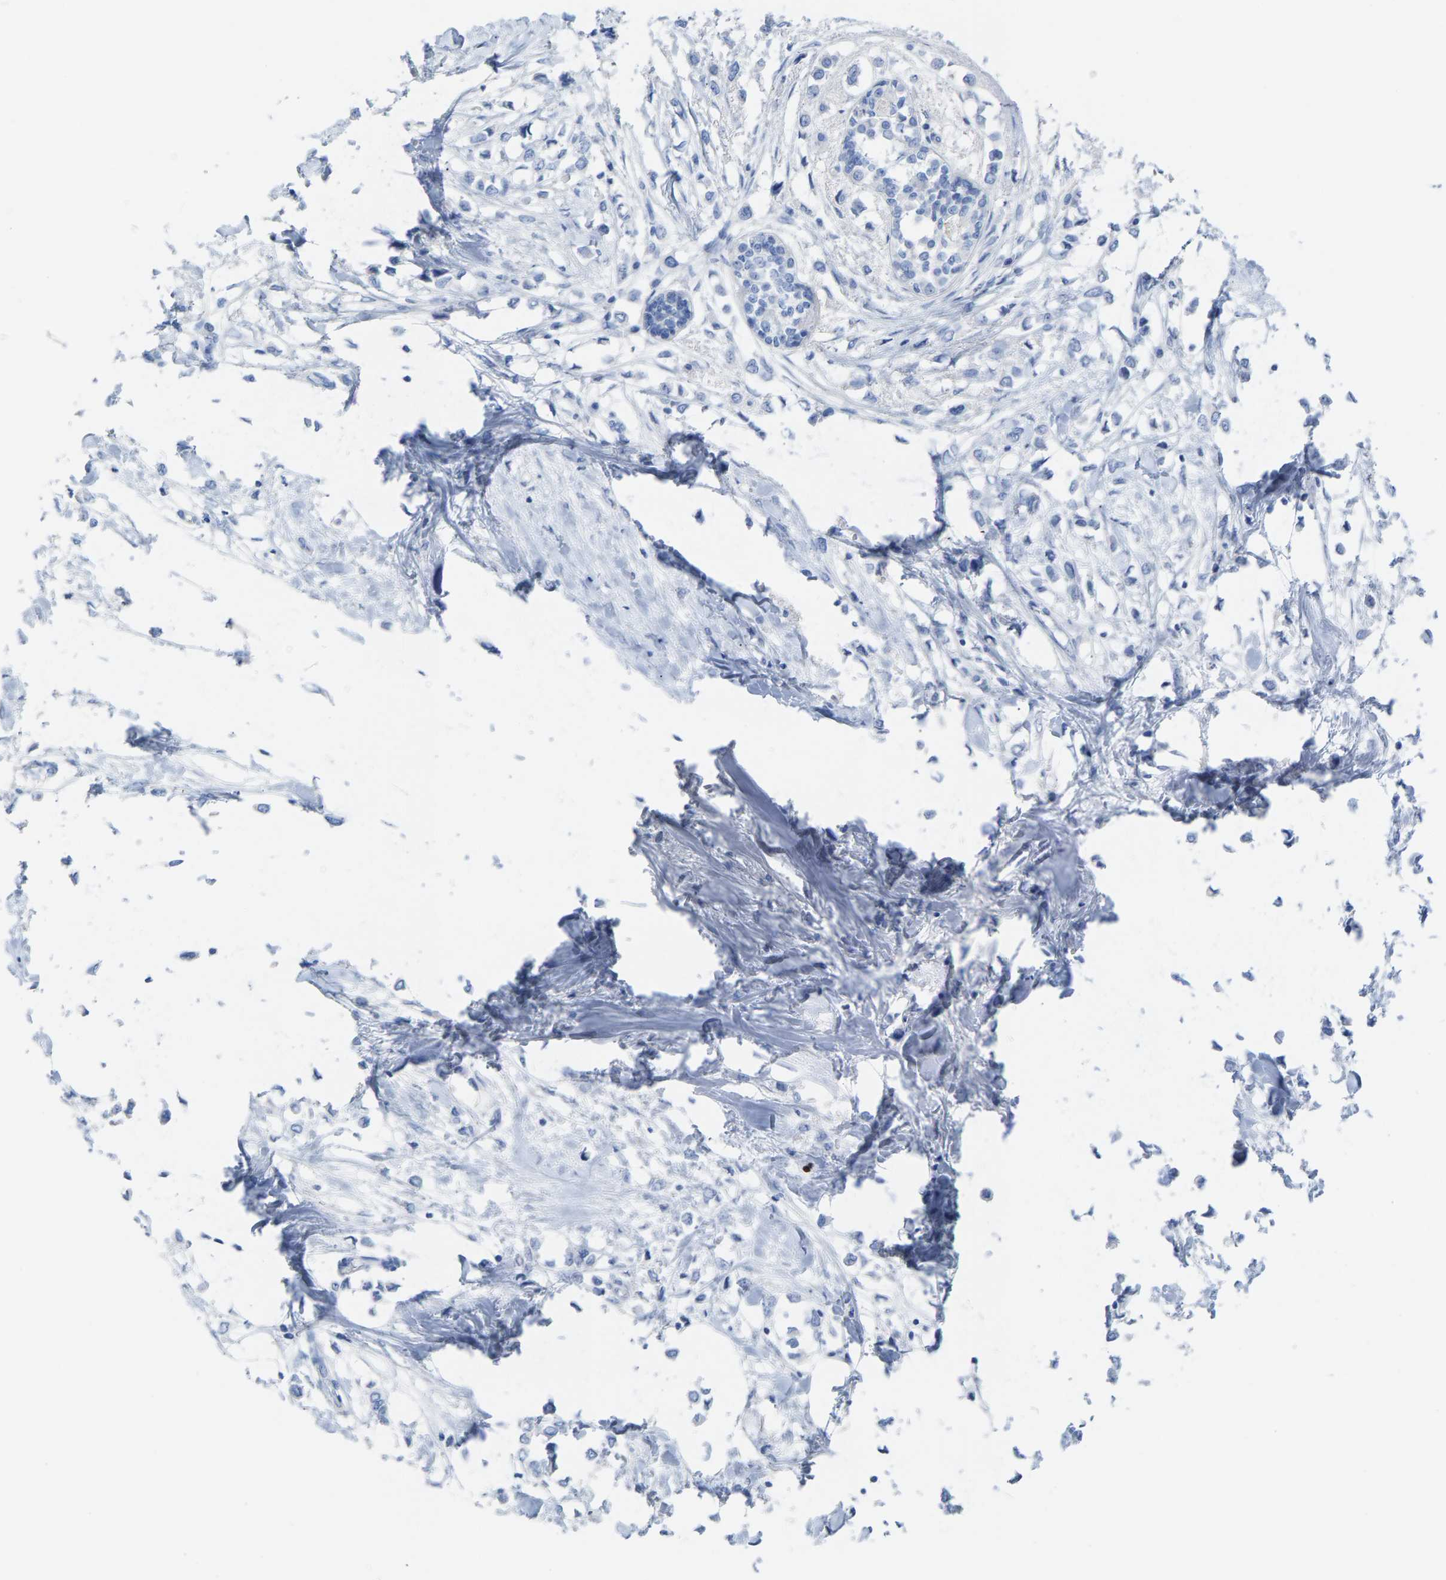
{"staining": {"intensity": "negative", "quantity": "none", "location": "none"}, "tissue": "breast cancer", "cell_type": "Tumor cells", "image_type": "cancer", "snomed": [{"axis": "morphology", "description": "Lobular carcinoma"}, {"axis": "topography", "description": "Breast"}], "caption": "Immunohistochemistry (IHC) image of human breast lobular carcinoma stained for a protein (brown), which exhibits no expression in tumor cells. (DAB (3,3'-diaminobenzidine) immunohistochemistry, high magnification).", "gene": "CPA1", "patient": {"sex": "female", "age": 51}}